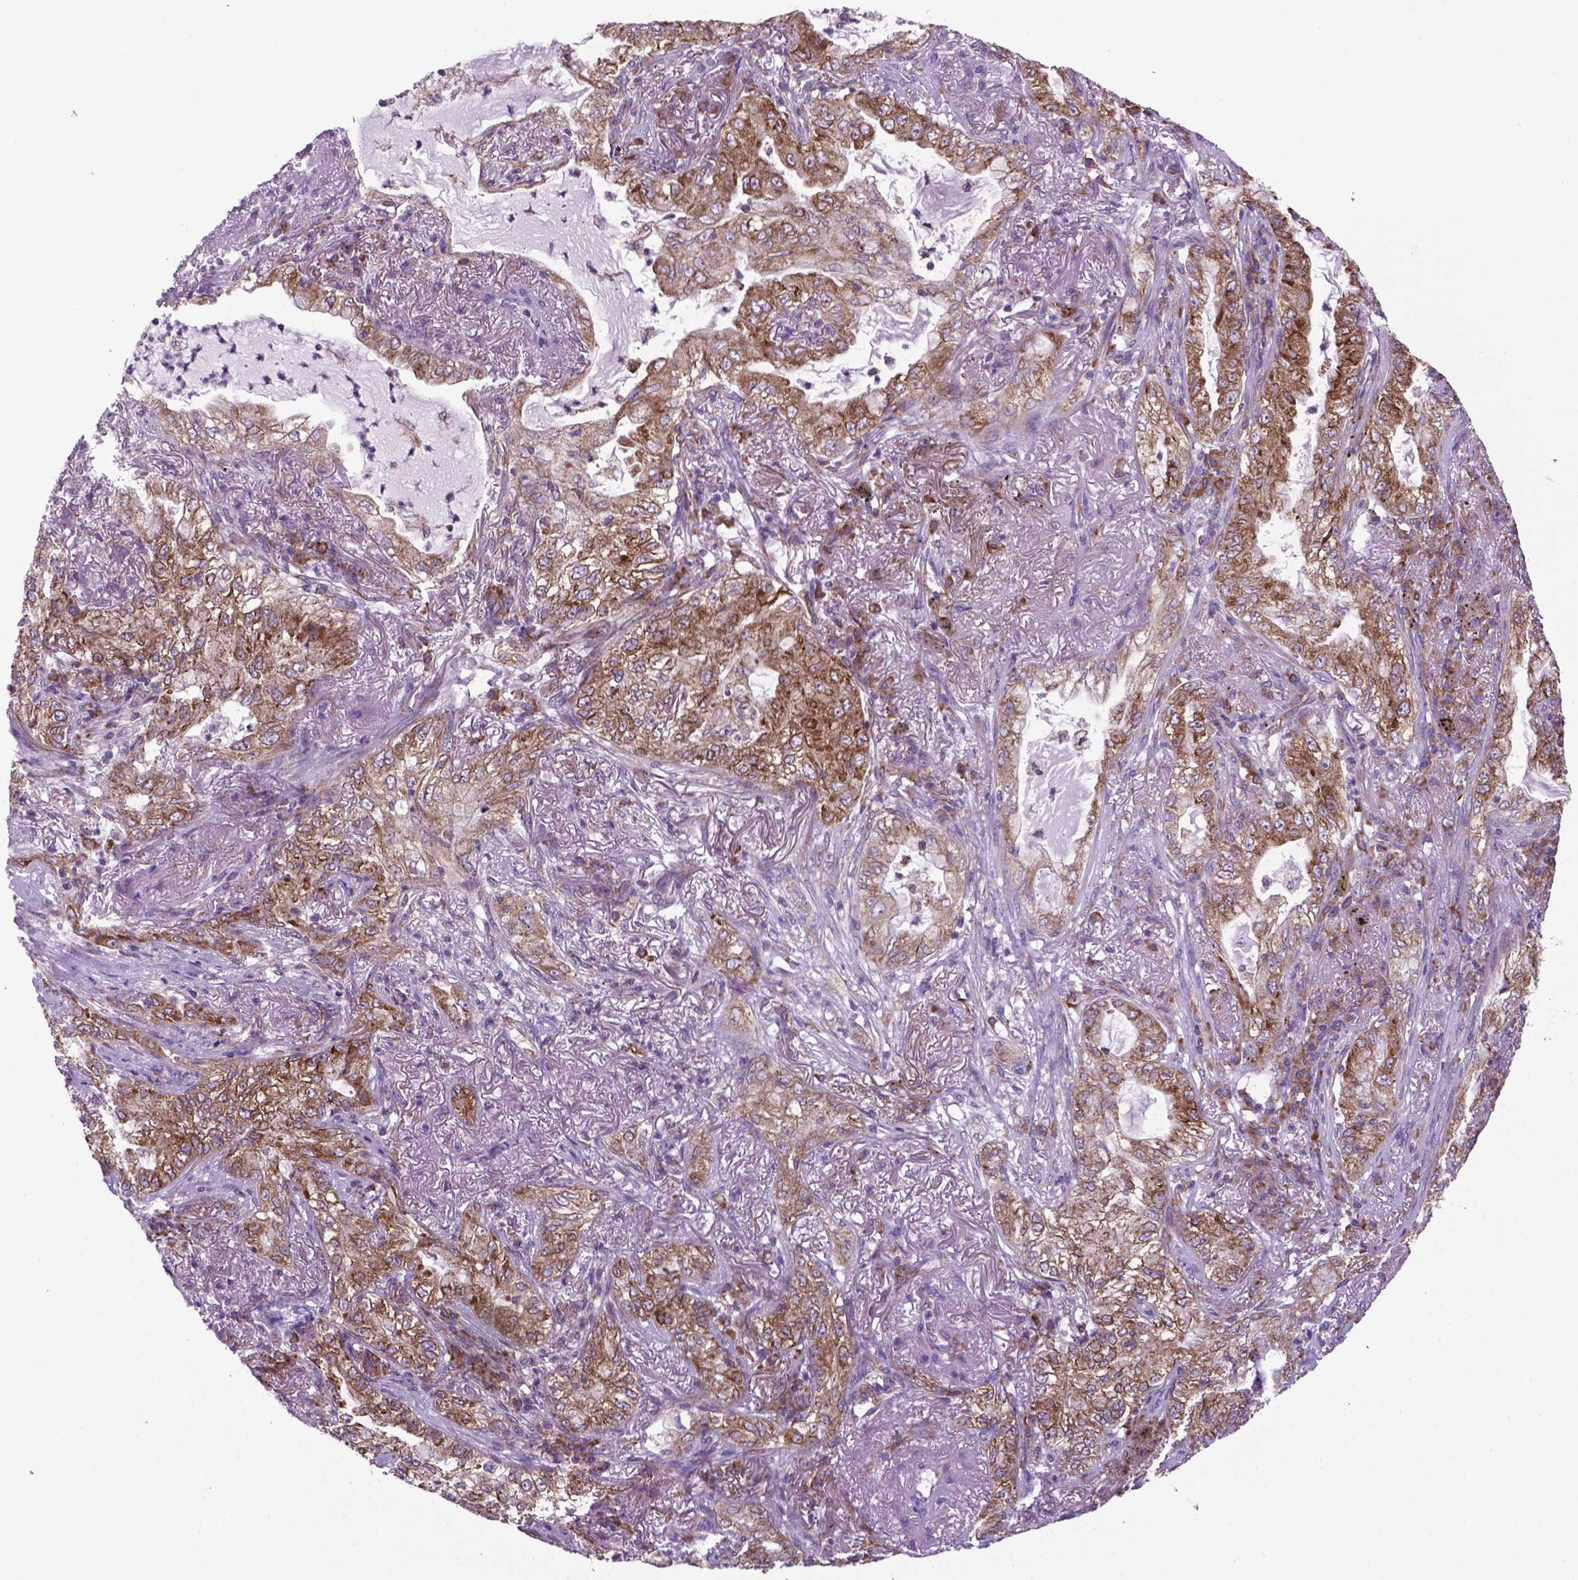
{"staining": {"intensity": "moderate", "quantity": ">75%", "location": "cytoplasmic/membranous"}, "tissue": "lung cancer", "cell_type": "Tumor cells", "image_type": "cancer", "snomed": [{"axis": "morphology", "description": "Adenocarcinoma, NOS"}, {"axis": "topography", "description": "Lung"}], "caption": "Approximately >75% of tumor cells in lung cancer (adenocarcinoma) display moderate cytoplasmic/membranous protein expression as visualized by brown immunohistochemical staining.", "gene": "WDR83OS", "patient": {"sex": "female", "age": 73}}